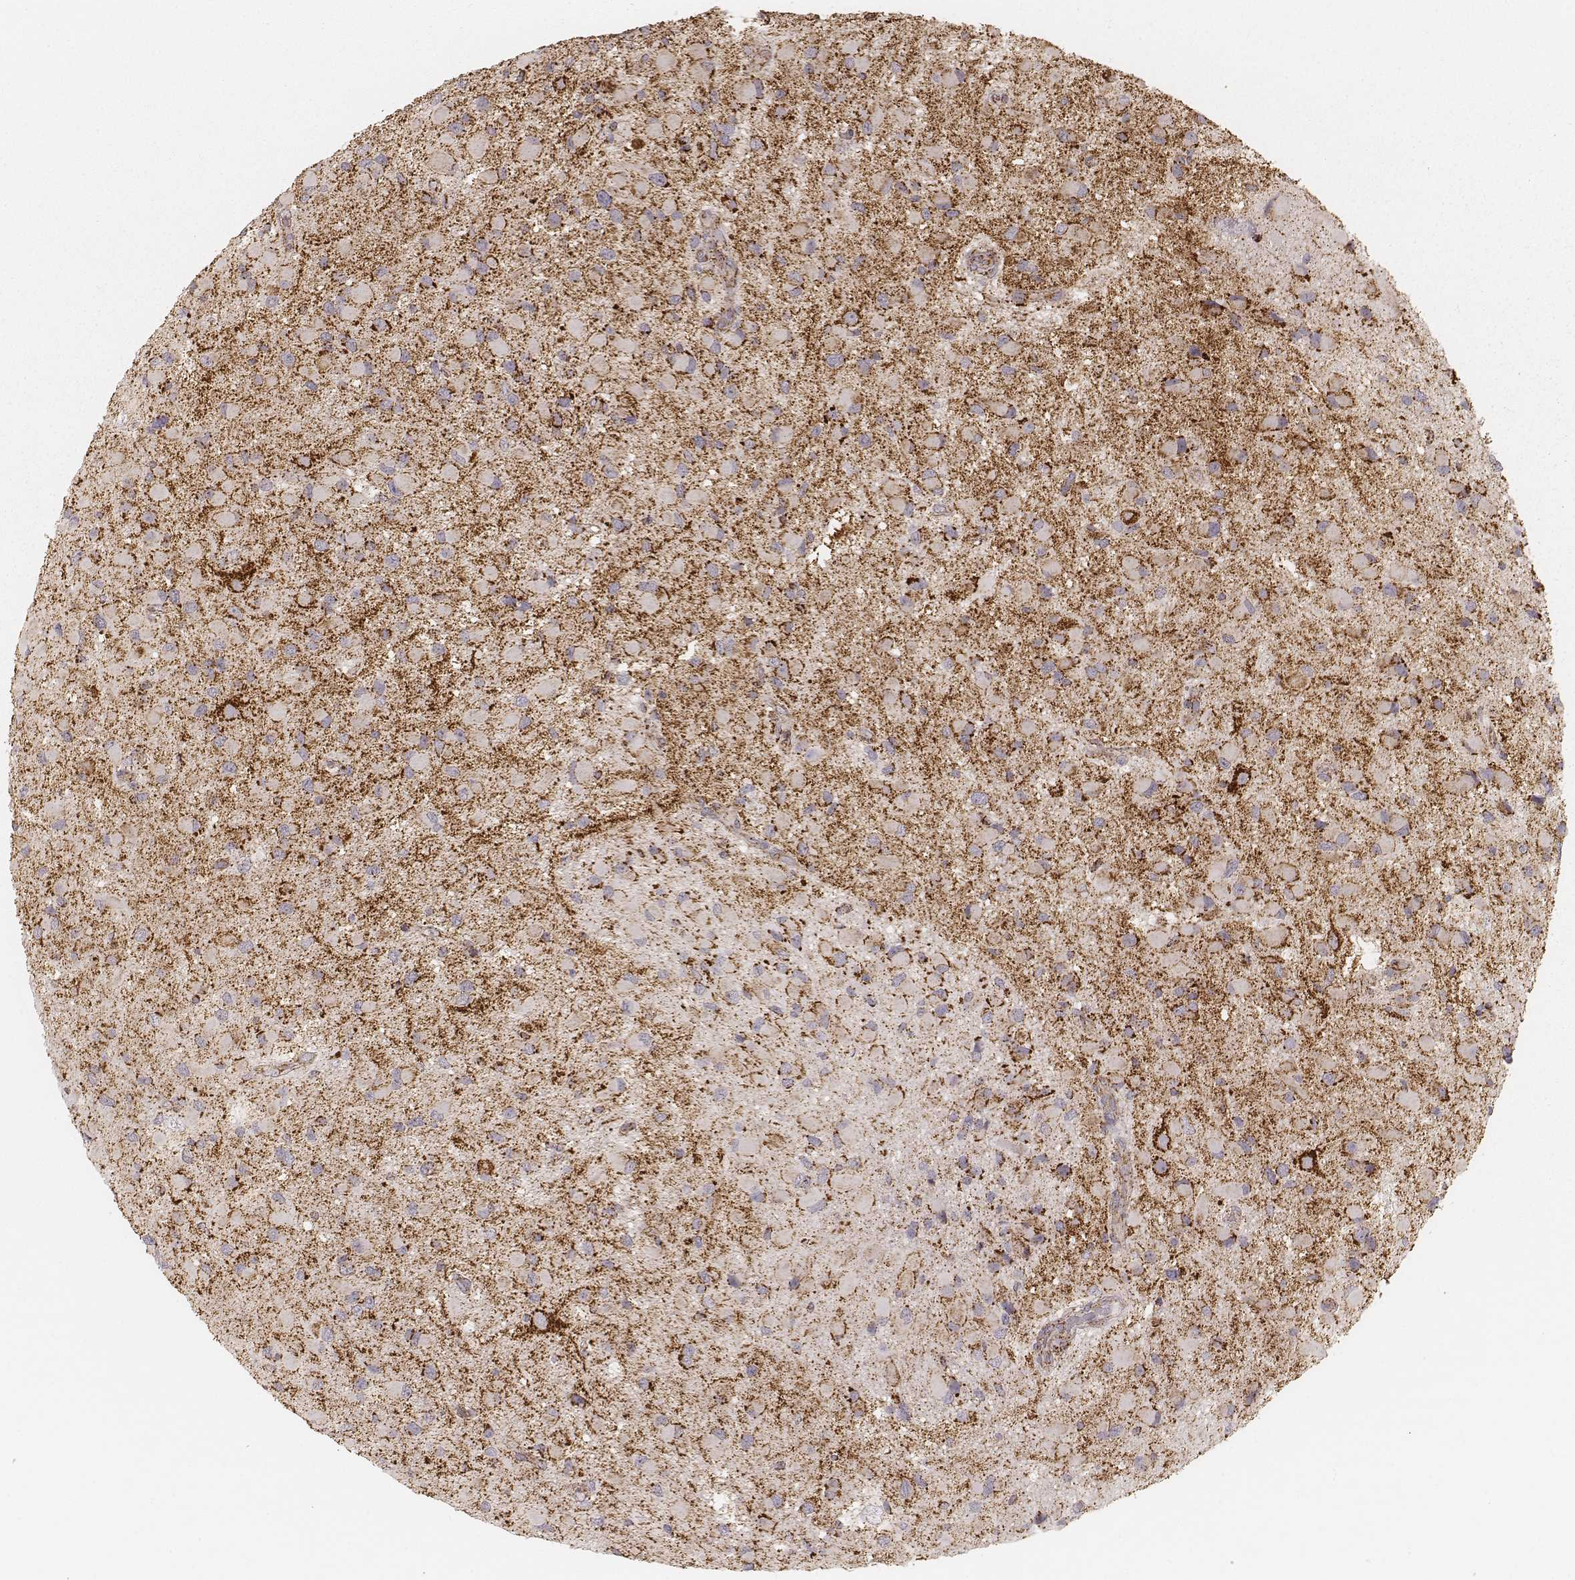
{"staining": {"intensity": "strong", "quantity": ">75%", "location": "cytoplasmic/membranous"}, "tissue": "glioma", "cell_type": "Tumor cells", "image_type": "cancer", "snomed": [{"axis": "morphology", "description": "Glioma, malignant, Low grade"}, {"axis": "topography", "description": "Brain"}], "caption": "Protein analysis of malignant glioma (low-grade) tissue reveals strong cytoplasmic/membranous positivity in about >75% of tumor cells.", "gene": "CS", "patient": {"sex": "female", "age": 32}}